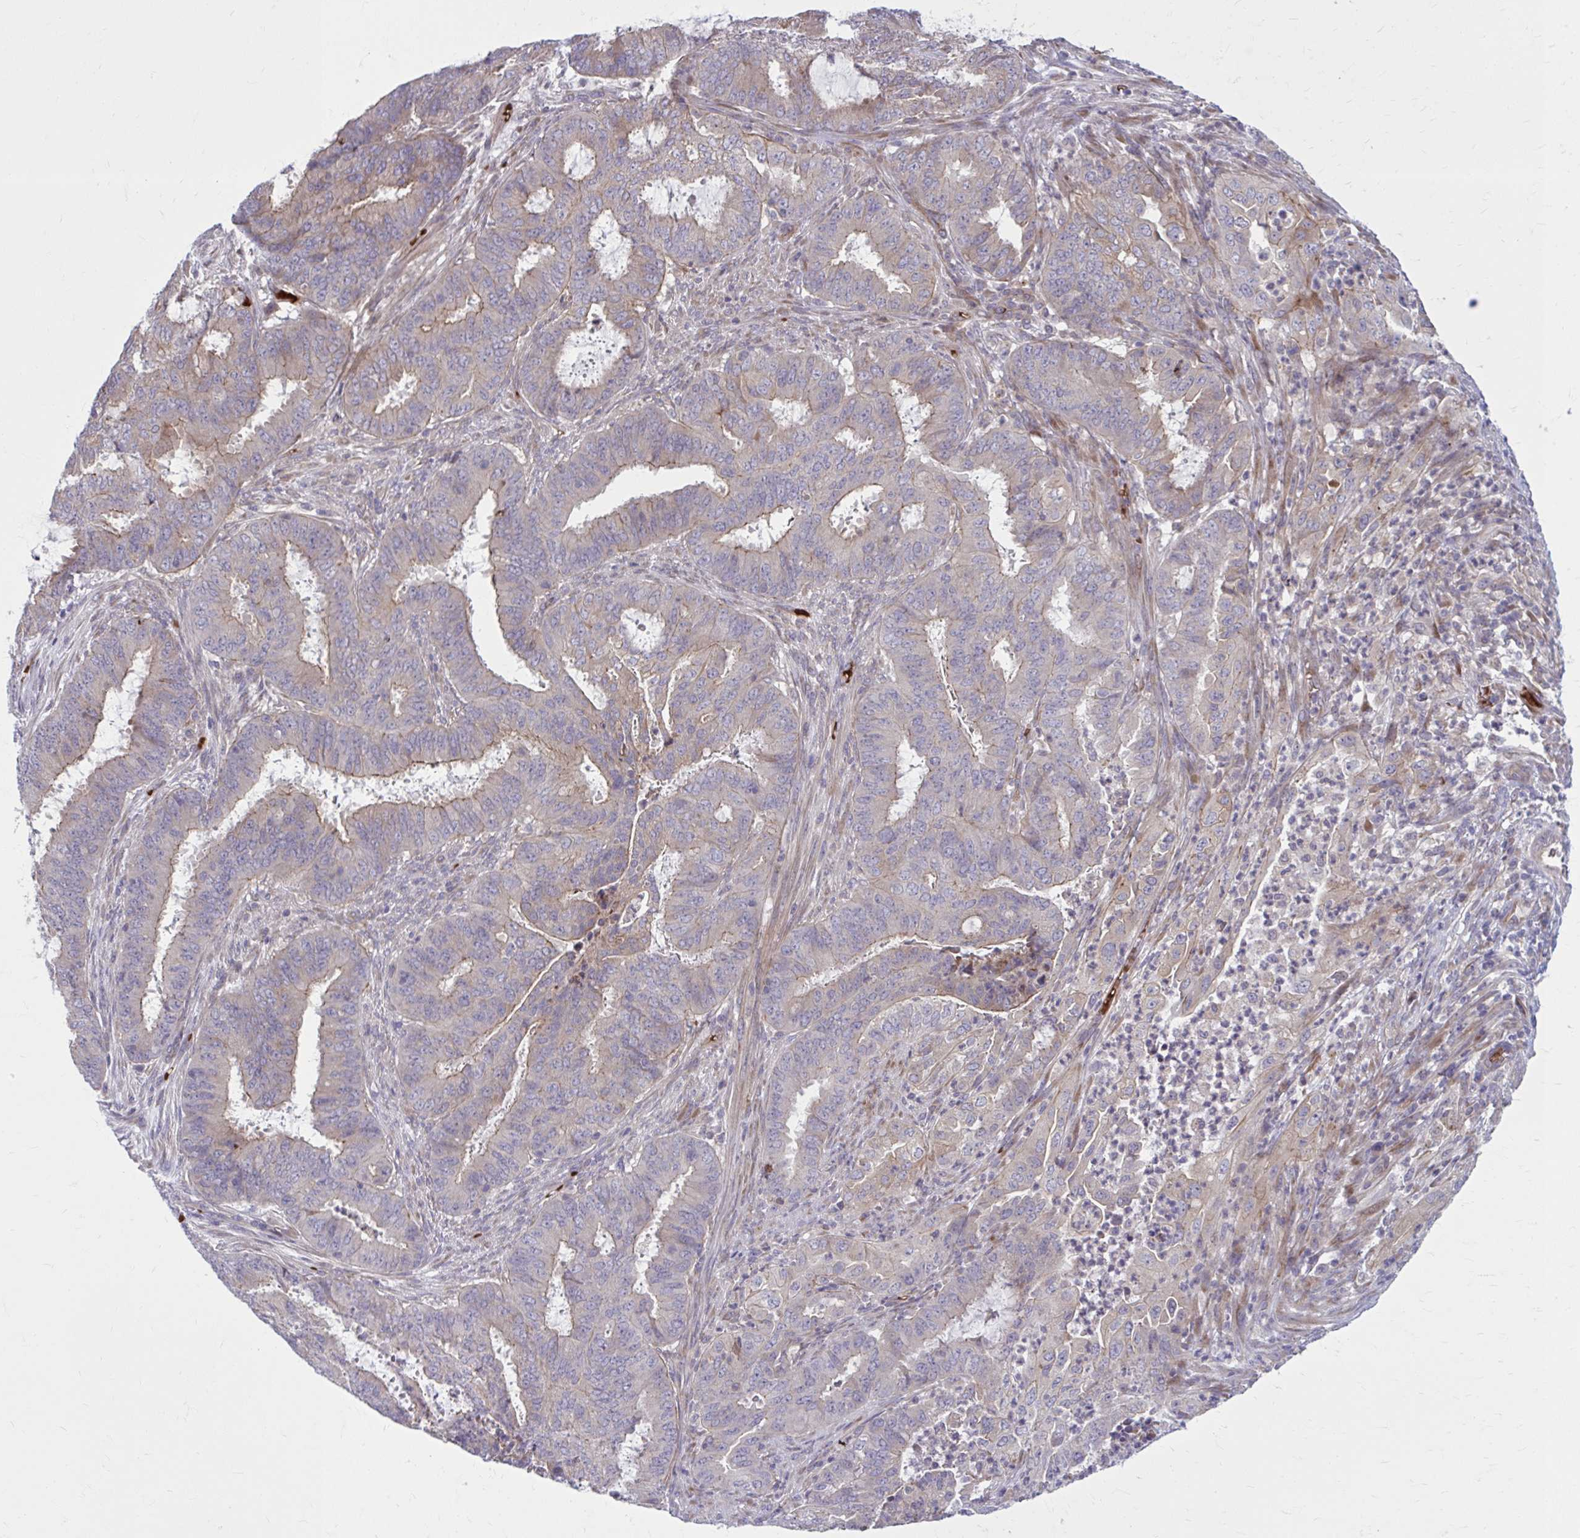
{"staining": {"intensity": "moderate", "quantity": "<25%", "location": "cytoplasmic/membranous"}, "tissue": "endometrial cancer", "cell_type": "Tumor cells", "image_type": "cancer", "snomed": [{"axis": "morphology", "description": "Adenocarcinoma, NOS"}, {"axis": "topography", "description": "Endometrium"}], "caption": "Endometrial adenocarcinoma stained for a protein displays moderate cytoplasmic/membranous positivity in tumor cells.", "gene": "SNF8", "patient": {"sex": "female", "age": 51}}